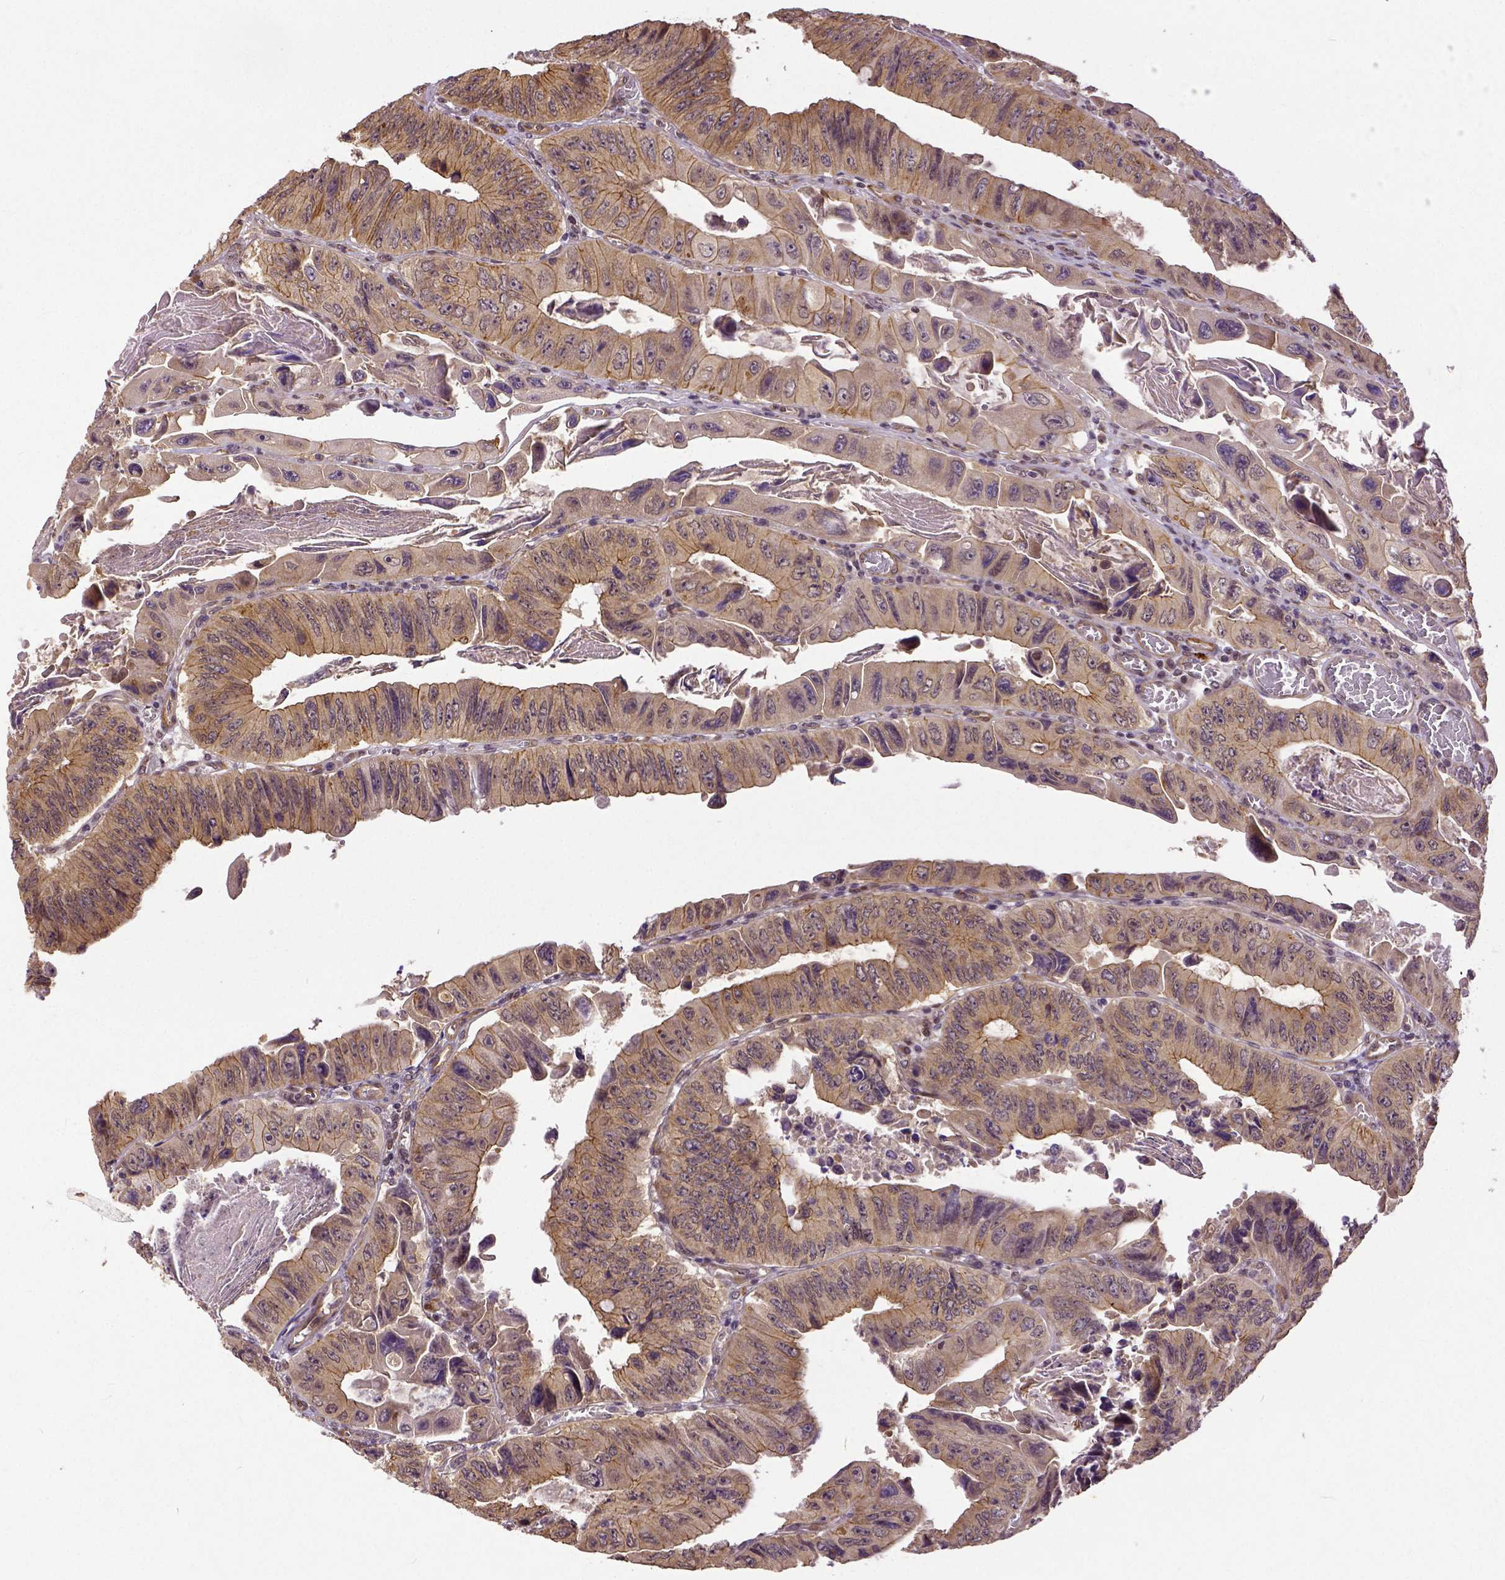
{"staining": {"intensity": "moderate", "quantity": ">75%", "location": "cytoplasmic/membranous"}, "tissue": "colorectal cancer", "cell_type": "Tumor cells", "image_type": "cancer", "snomed": [{"axis": "morphology", "description": "Adenocarcinoma, NOS"}, {"axis": "topography", "description": "Colon"}], "caption": "Colorectal adenocarcinoma was stained to show a protein in brown. There is medium levels of moderate cytoplasmic/membranous expression in approximately >75% of tumor cells. The staining is performed using DAB brown chromogen to label protein expression. The nuclei are counter-stained blue using hematoxylin.", "gene": "DICER1", "patient": {"sex": "female", "age": 84}}